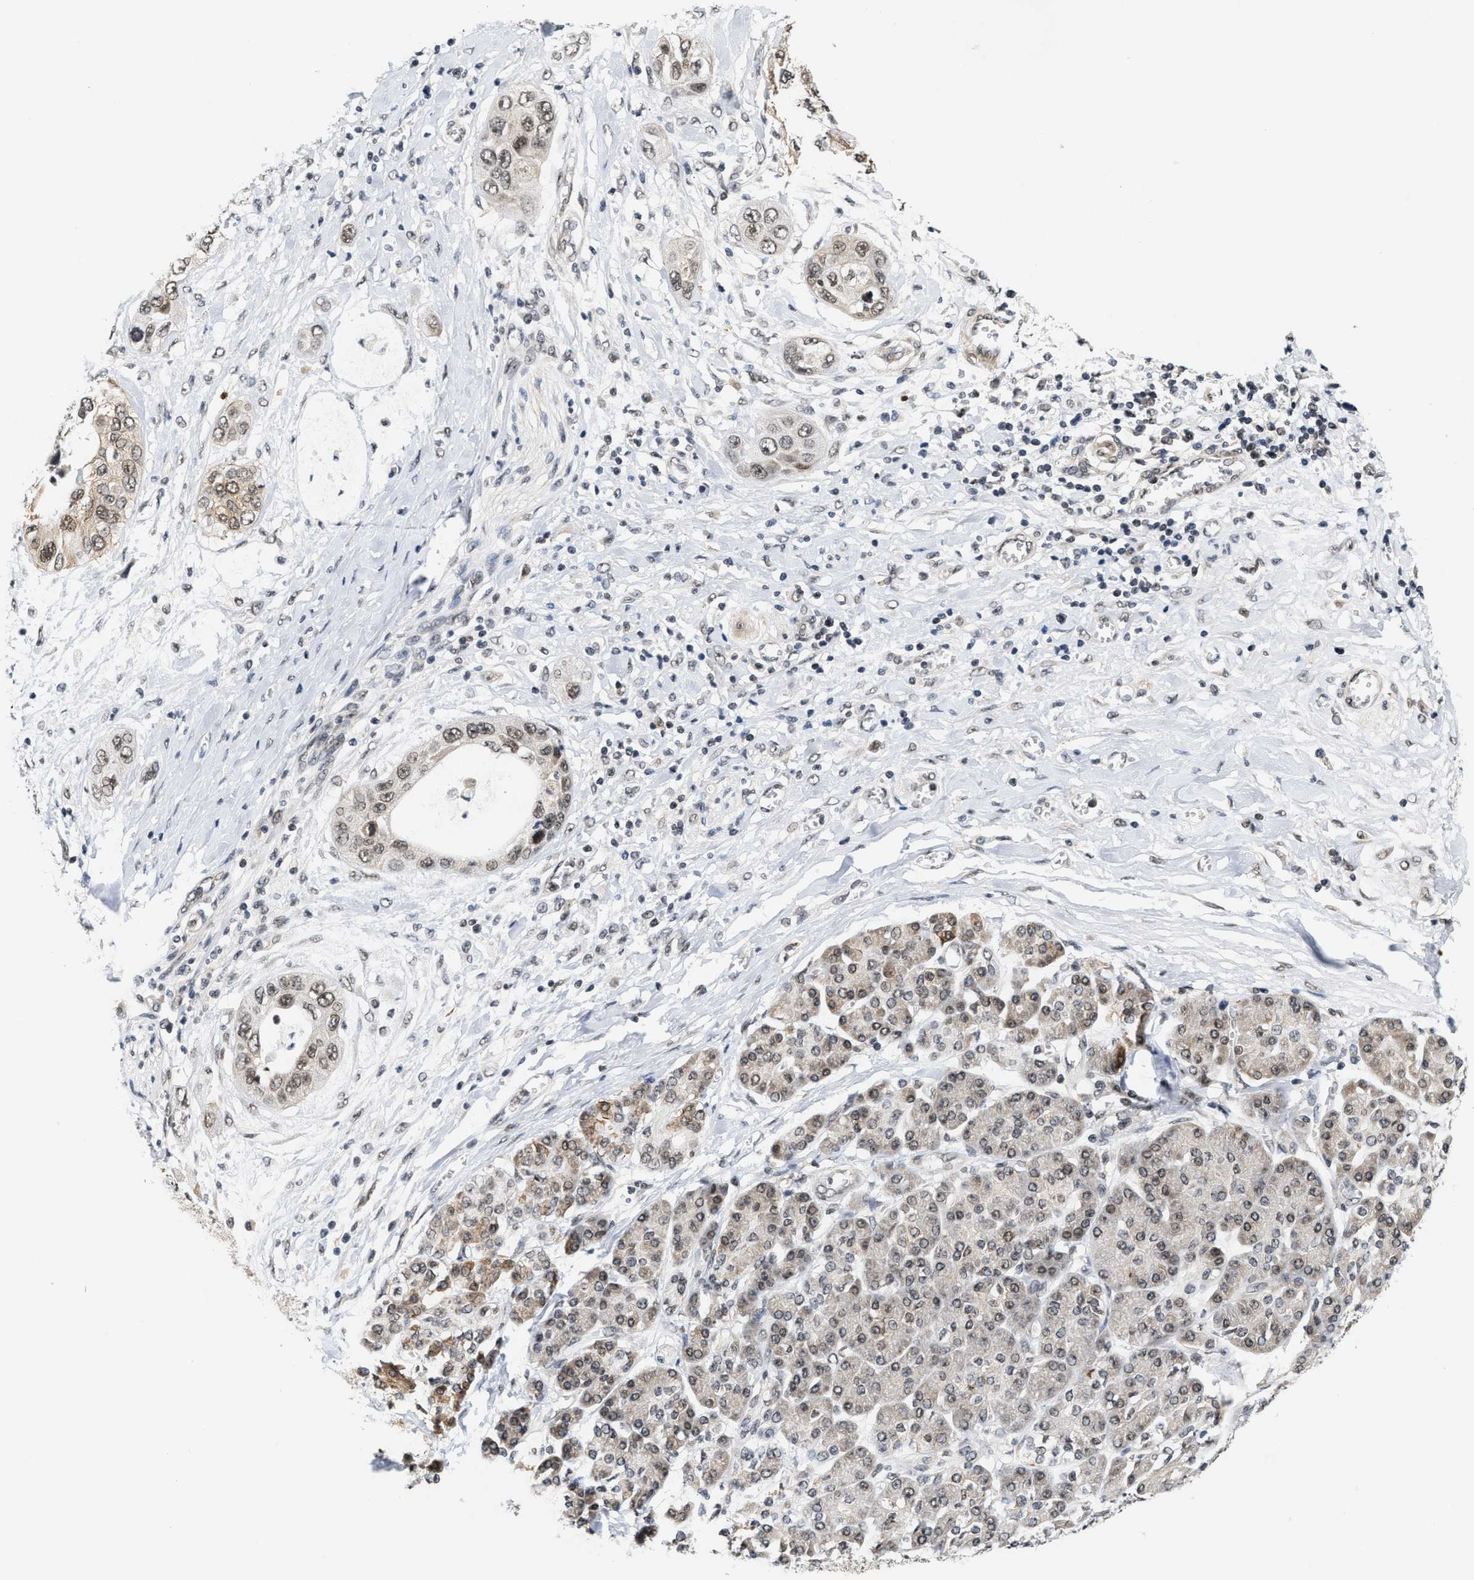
{"staining": {"intensity": "weak", "quantity": ">75%", "location": "nuclear"}, "tissue": "pancreatic cancer", "cell_type": "Tumor cells", "image_type": "cancer", "snomed": [{"axis": "morphology", "description": "Adenocarcinoma, NOS"}, {"axis": "topography", "description": "Pancreas"}], "caption": "Immunohistochemistry (IHC) staining of adenocarcinoma (pancreatic), which reveals low levels of weak nuclear staining in about >75% of tumor cells indicating weak nuclear protein expression. The staining was performed using DAB (brown) for protein detection and nuclei were counterstained in hematoxylin (blue).", "gene": "ANKRD6", "patient": {"sex": "female", "age": 70}}